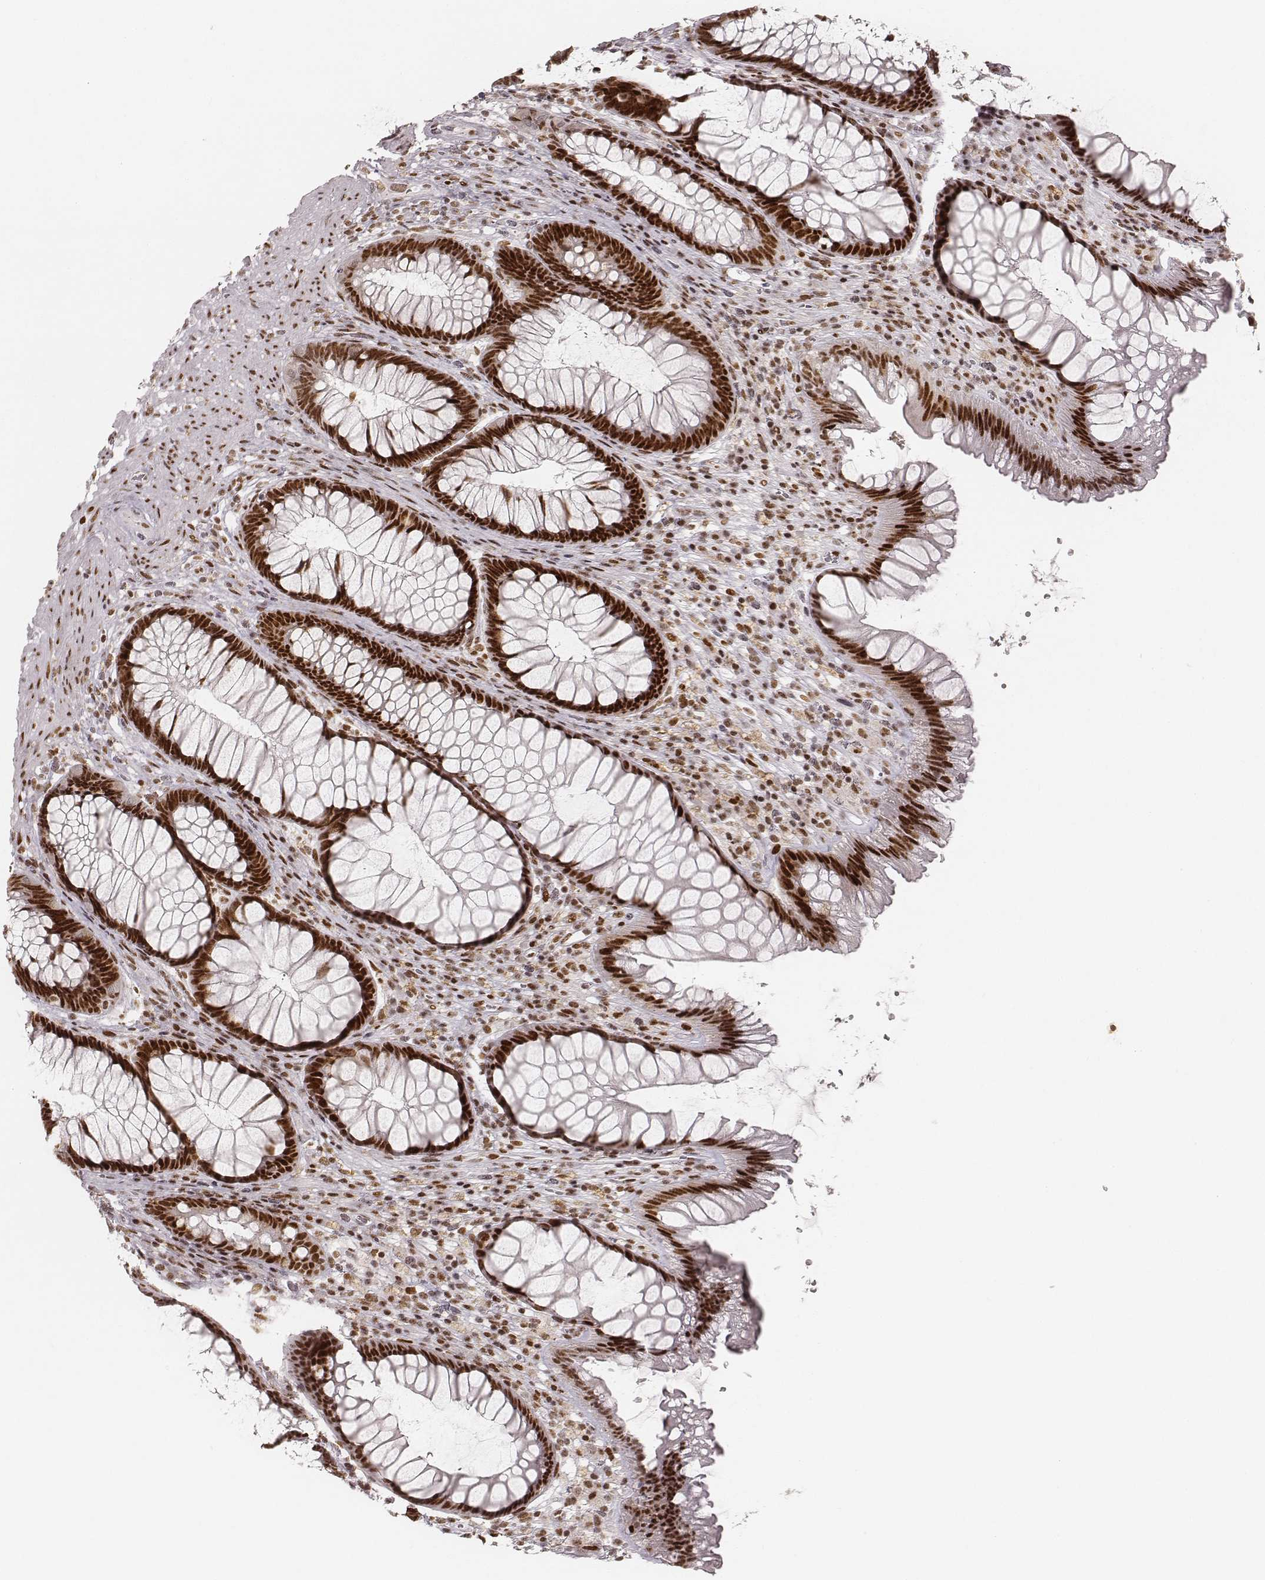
{"staining": {"intensity": "strong", "quantity": ">75%", "location": "nuclear"}, "tissue": "rectum", "cell_type": "Glandular cells", "image_type": "normal", "snomed": [{"axis": "morphology", "description": "Normal tissue, NOS"}, {"axis": "topography", "description": "Smooth muscle"}, {"axis": "topography", "description": "Rectum"}], "caption": "Immunohistochemistry (IHC) image of benign rectum: rectum stained using immunohistochemistry (IHC) exhibits high levels of strong protein expression localized specifically in the nuclear of glandular cells, appearing as a nuclear brown color.", "gene": "HNRNPC", "patient": {"sex": "male", "age": 53}}